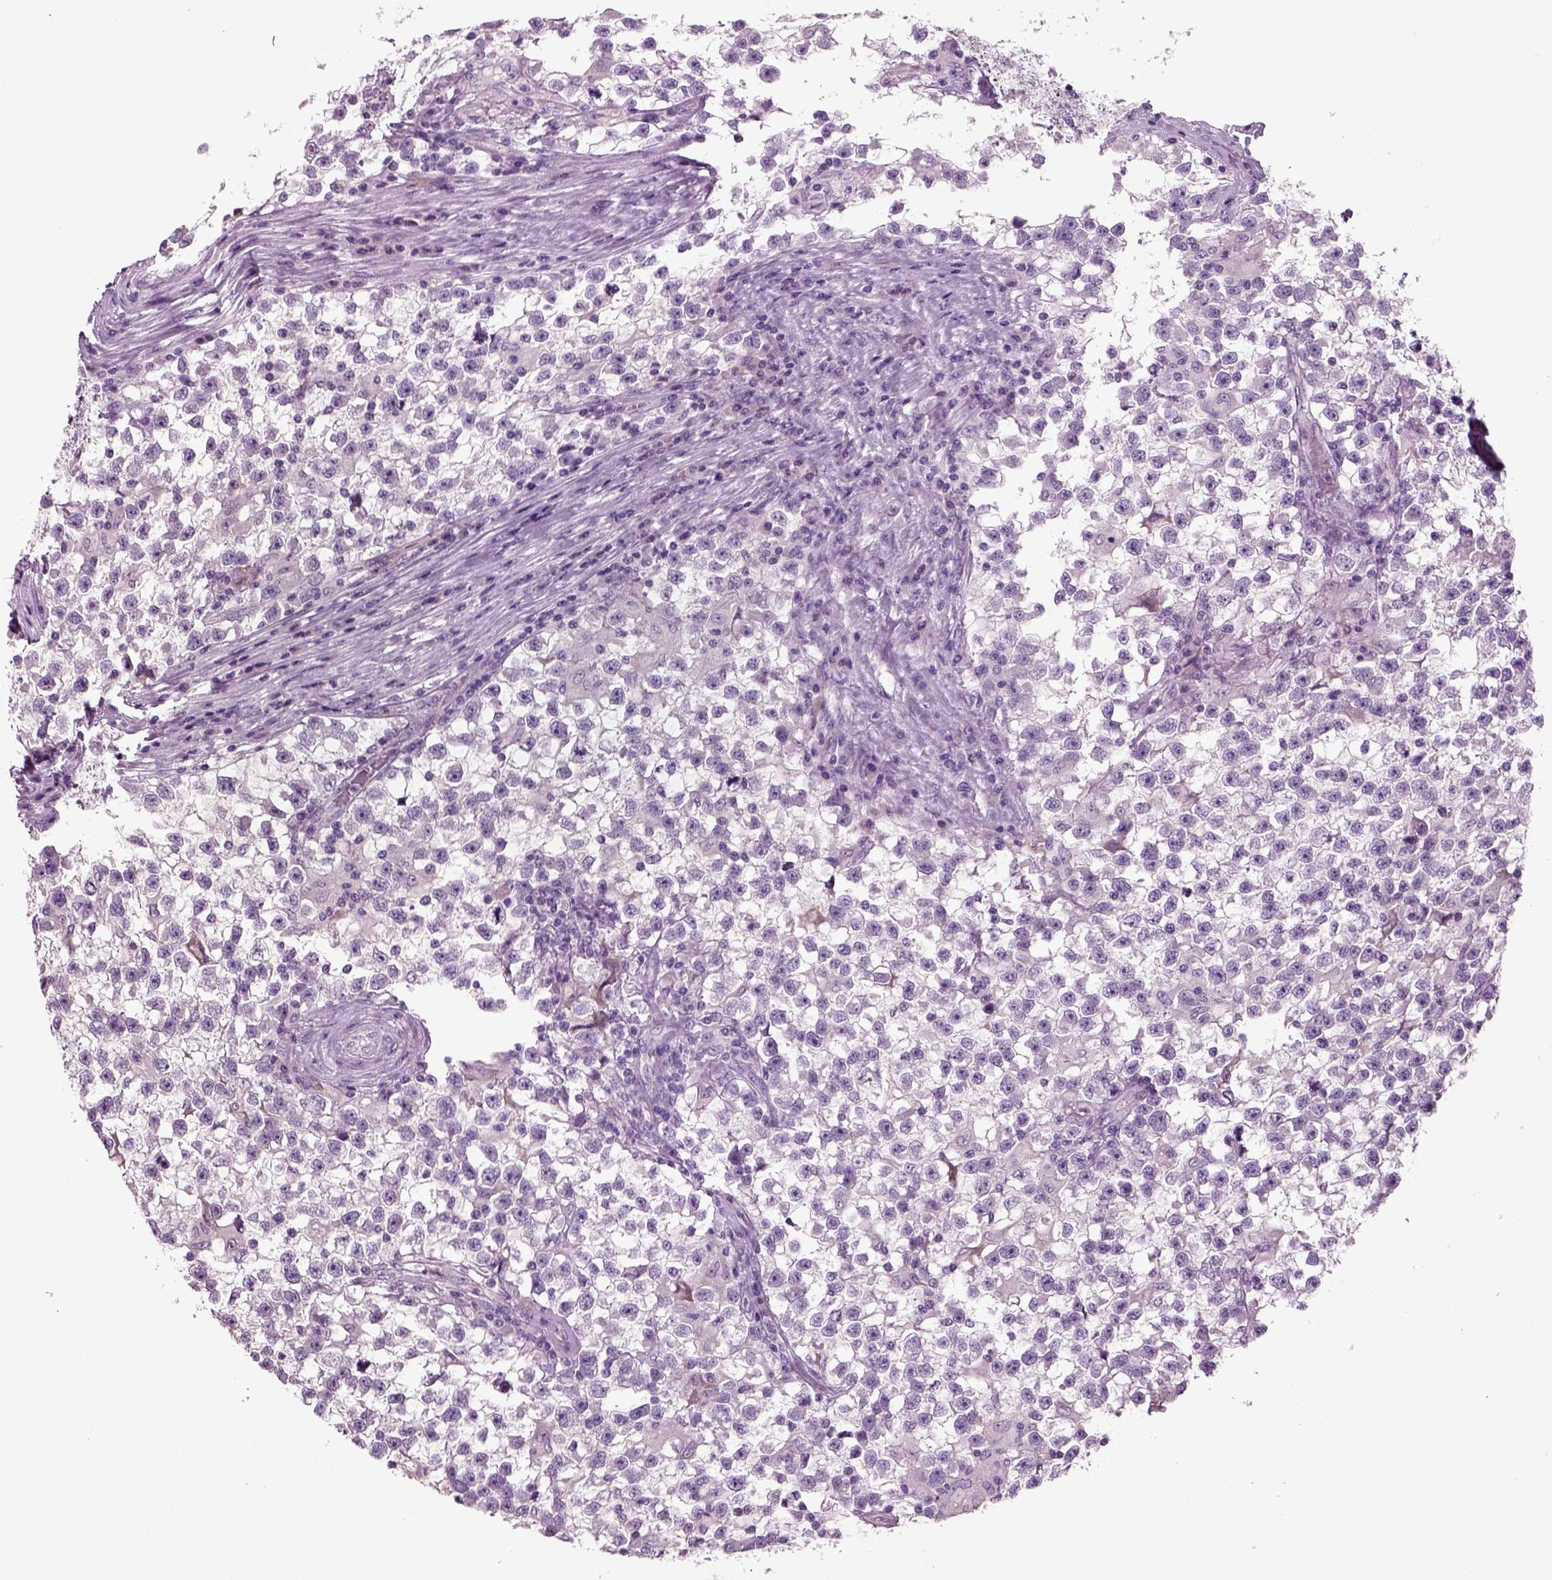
{"staining": {"intensity": "negative", "quantity": "none", "location": "none"}, "tissue": "testis cancer", "cell_type": "Tumor cells", "image_type": "cancer", "snomed": [{"axis": "morphology", "description": "Seminoma, NOS"}, {"axis": "topography", "description": "Testis"}], "caption": "DAB immunohistochemical staining of testis cancer demonstrates no significant staining in tumor cells.", "gene": "COL9A2", "patient": {"sex": "male", "age": 31}}